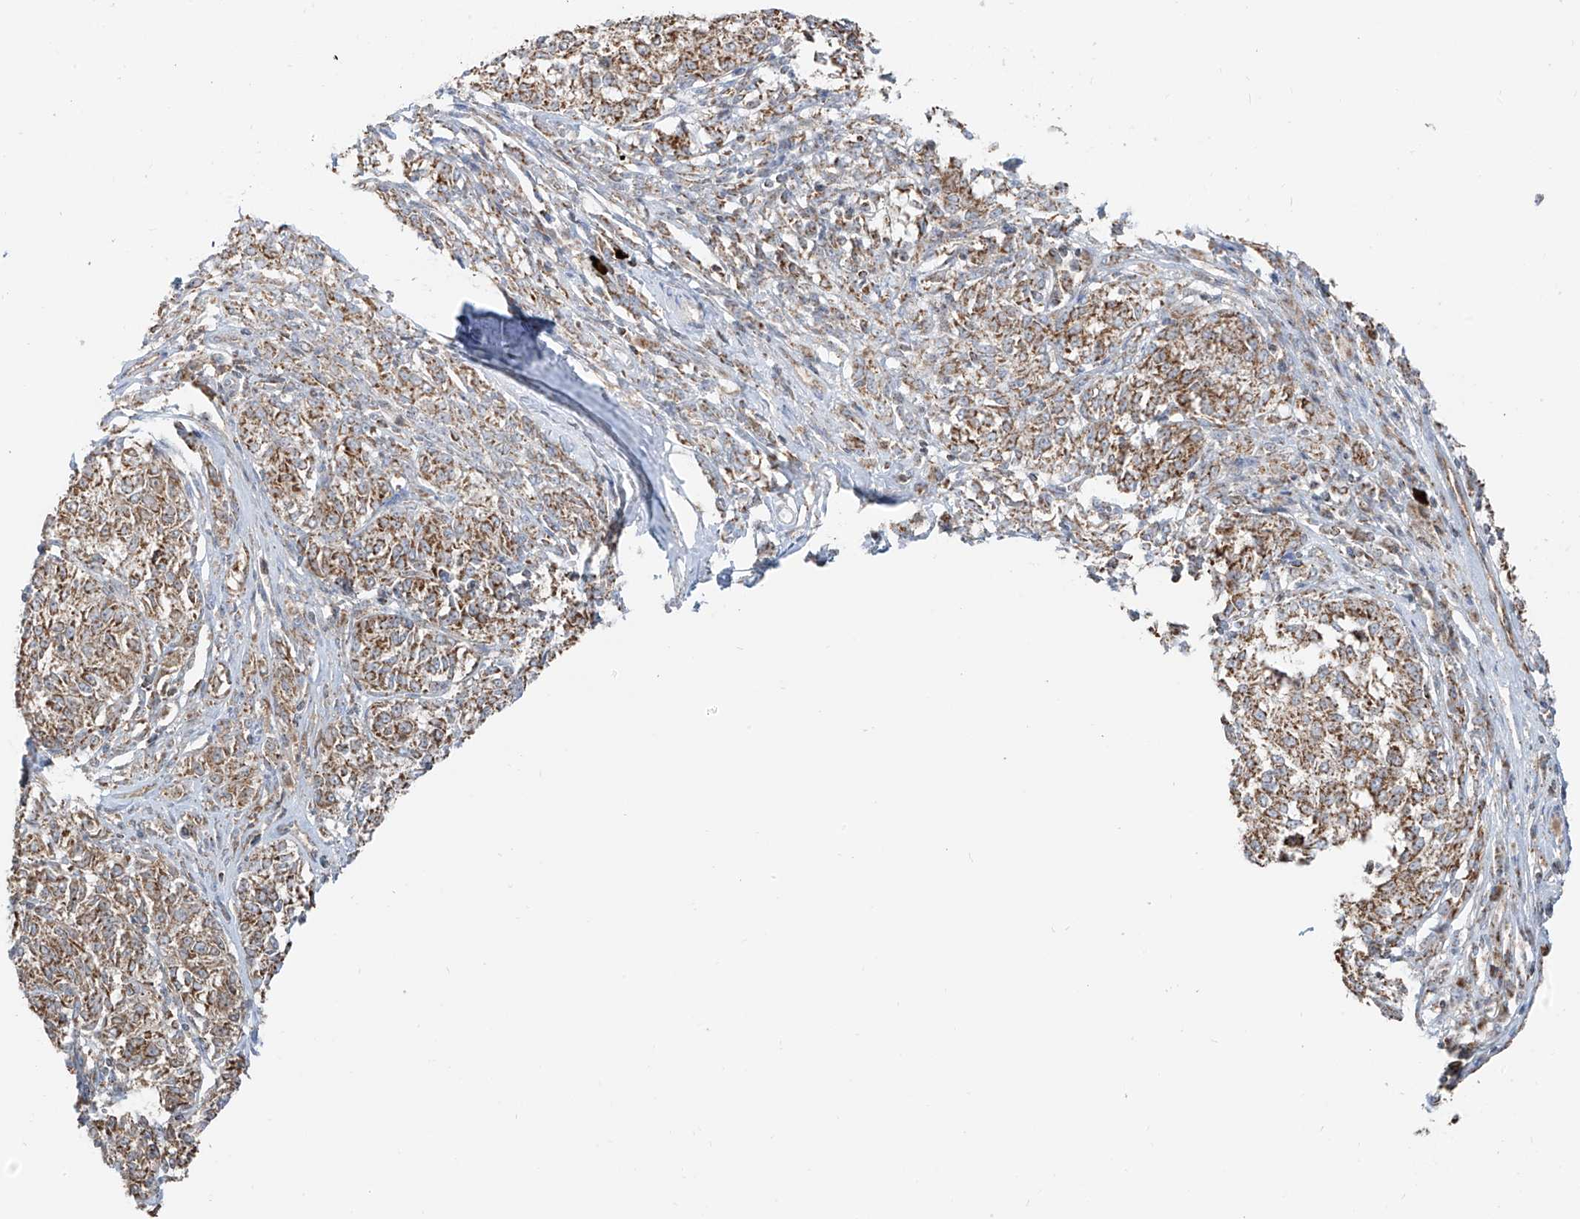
{"staining": {"intensity": "moderate", "quantity": ">75%", "location": "cytoplasmic/membranous"}, "tissue": "melanoma", "cell_type": "Tumor cells", "image_type": "cancer", "snomed": [{"axis": "morphology", "description": "Malignant melanoma, NOS"}, {"axis": "topography", "description": "Skin"}], "caption": "This is an image of immunohistochemistry (IHC) staining of malignant melanoma, which shows moderate expression in the cytoplasmic/membranous of tumor cells.", "gene": "ETHE1", "patient": {"sex": "female", "age": 72}}